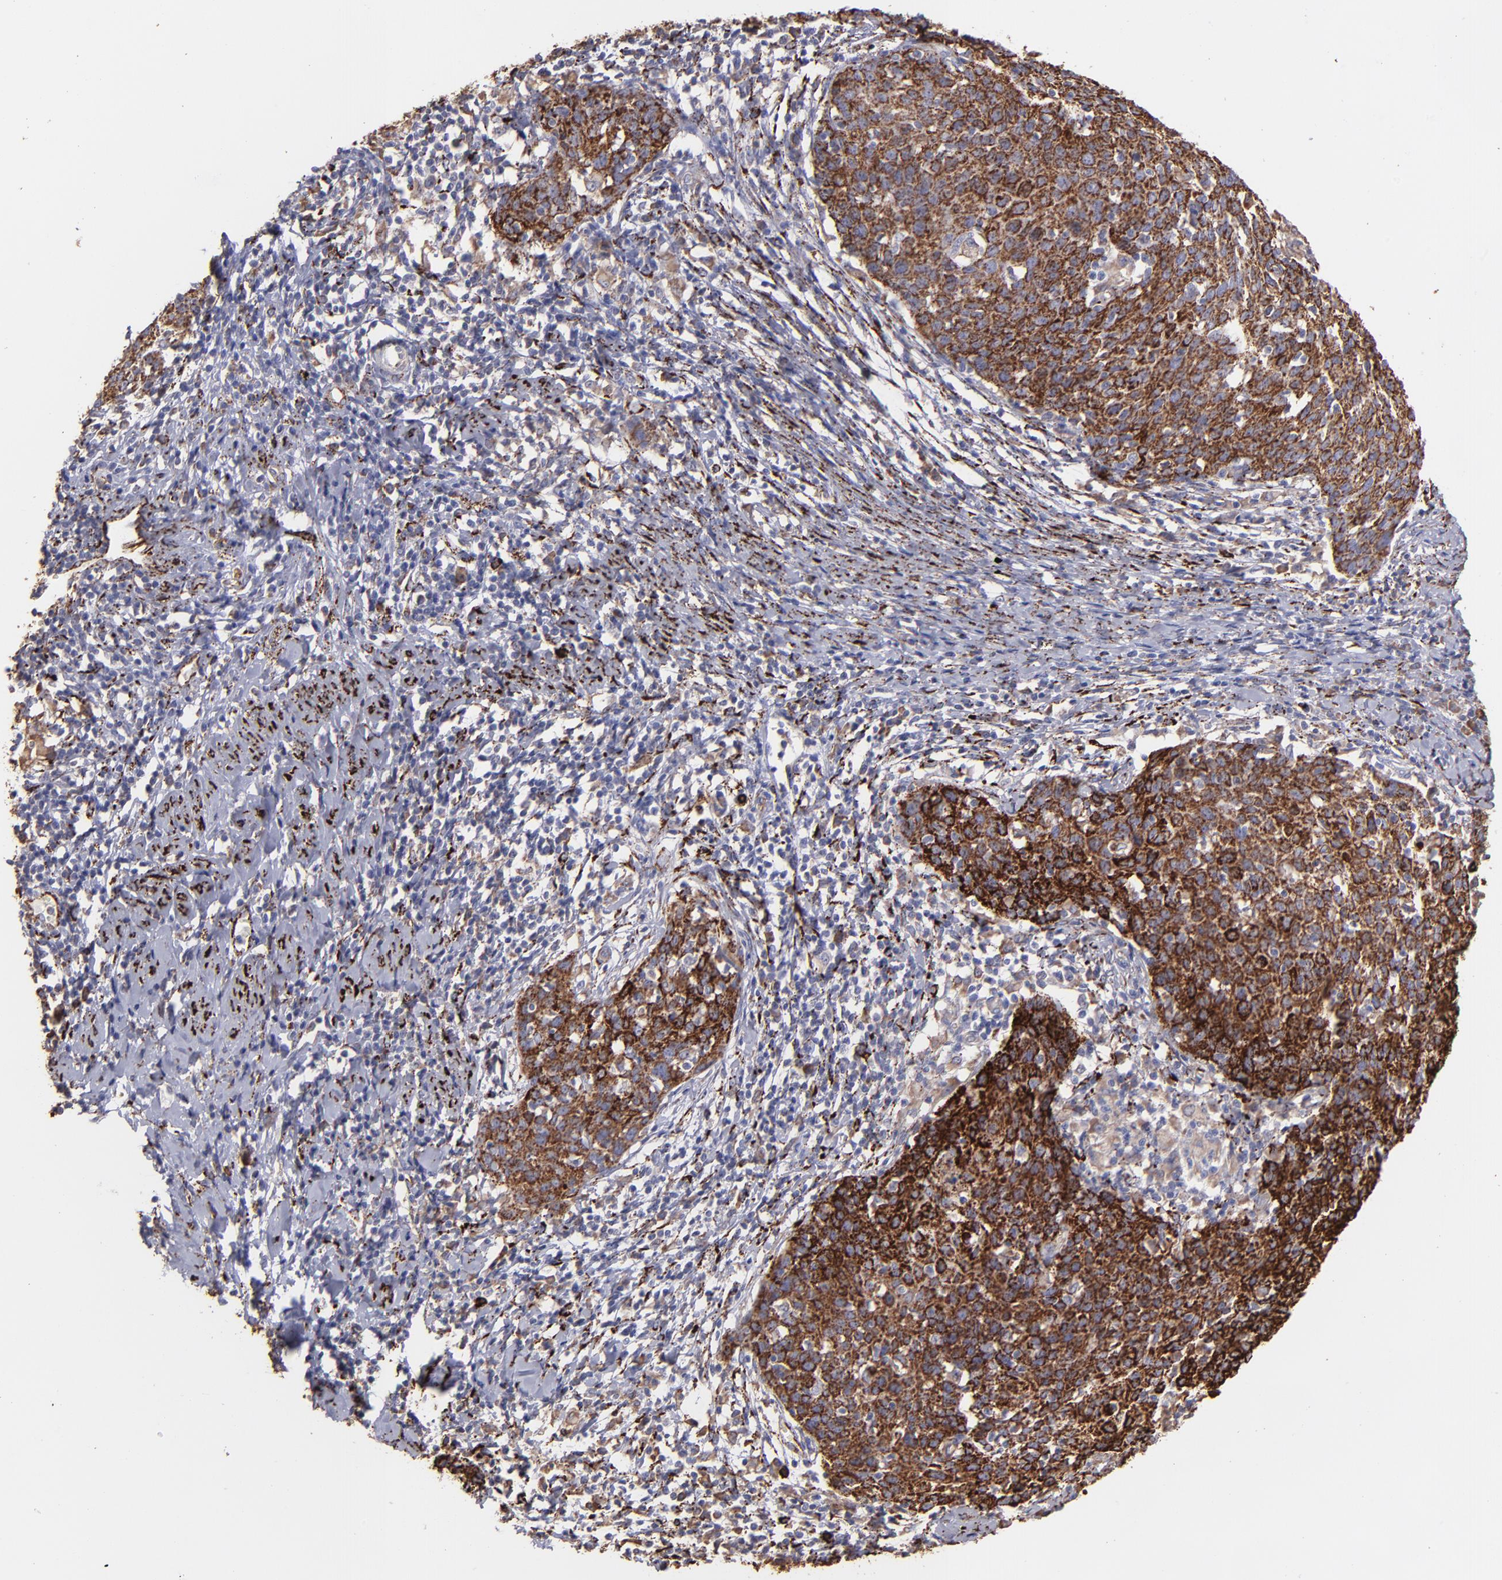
{"staining": {"intensity": "strong", "quantity": ">75%", "location": "cytoplasmic/membranous"}, "tissue": "cervical cancer", "cell_type": "Tumor cells", "image_type": "cancer", "snomed": [{"axis": "morphology", "description": "Squamous cell carcinoma, NOS"}, {"axis": "topography", "description": "Cervix"}], "caption": "Cervical cancer was stained to show a protein in brown. There is high levels of strong cytoplasmic/membranous staining in approximately >75% of tumor cells.", "gene": "MAOB", "patient": {"sex": "female", "age": 38}}